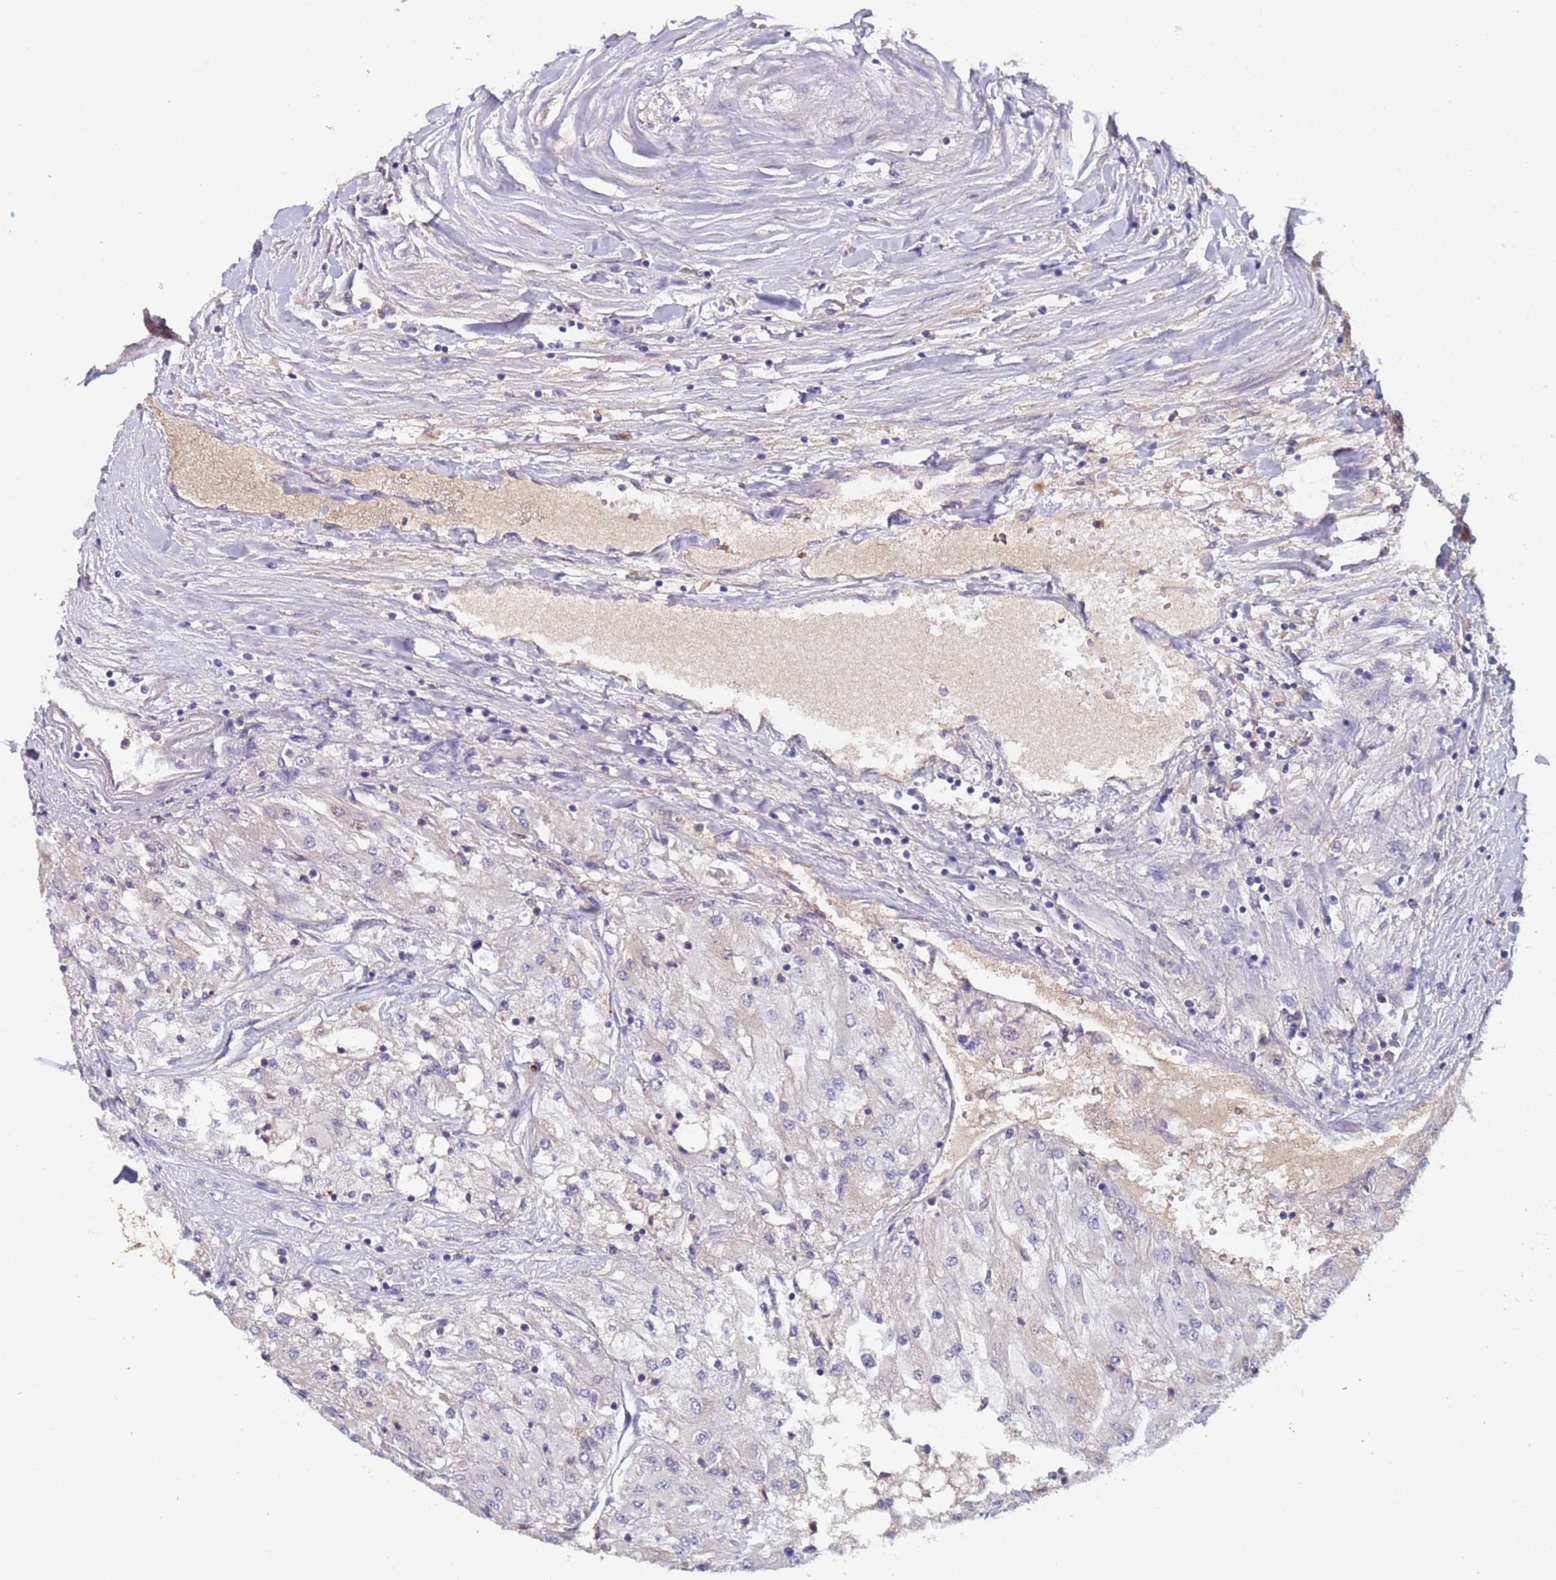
{"staining": {"intensity": "negative", "quantity": "none", "location": "none"}, "tissue": "renal cancer", "cell_type": "Tumor cells", "image_type": "cancer", "snomed": [{"axis": "morphology", "description": "Adenocarcinoma, NOS"}, {"axis": "topography", "description": "Kidney"}], "caption": "Tumor cells show no significant protein staining in adenocarcinoma (renal).", "gene": "ZNF248", "patient": {"sex": "male", "age": 80}}